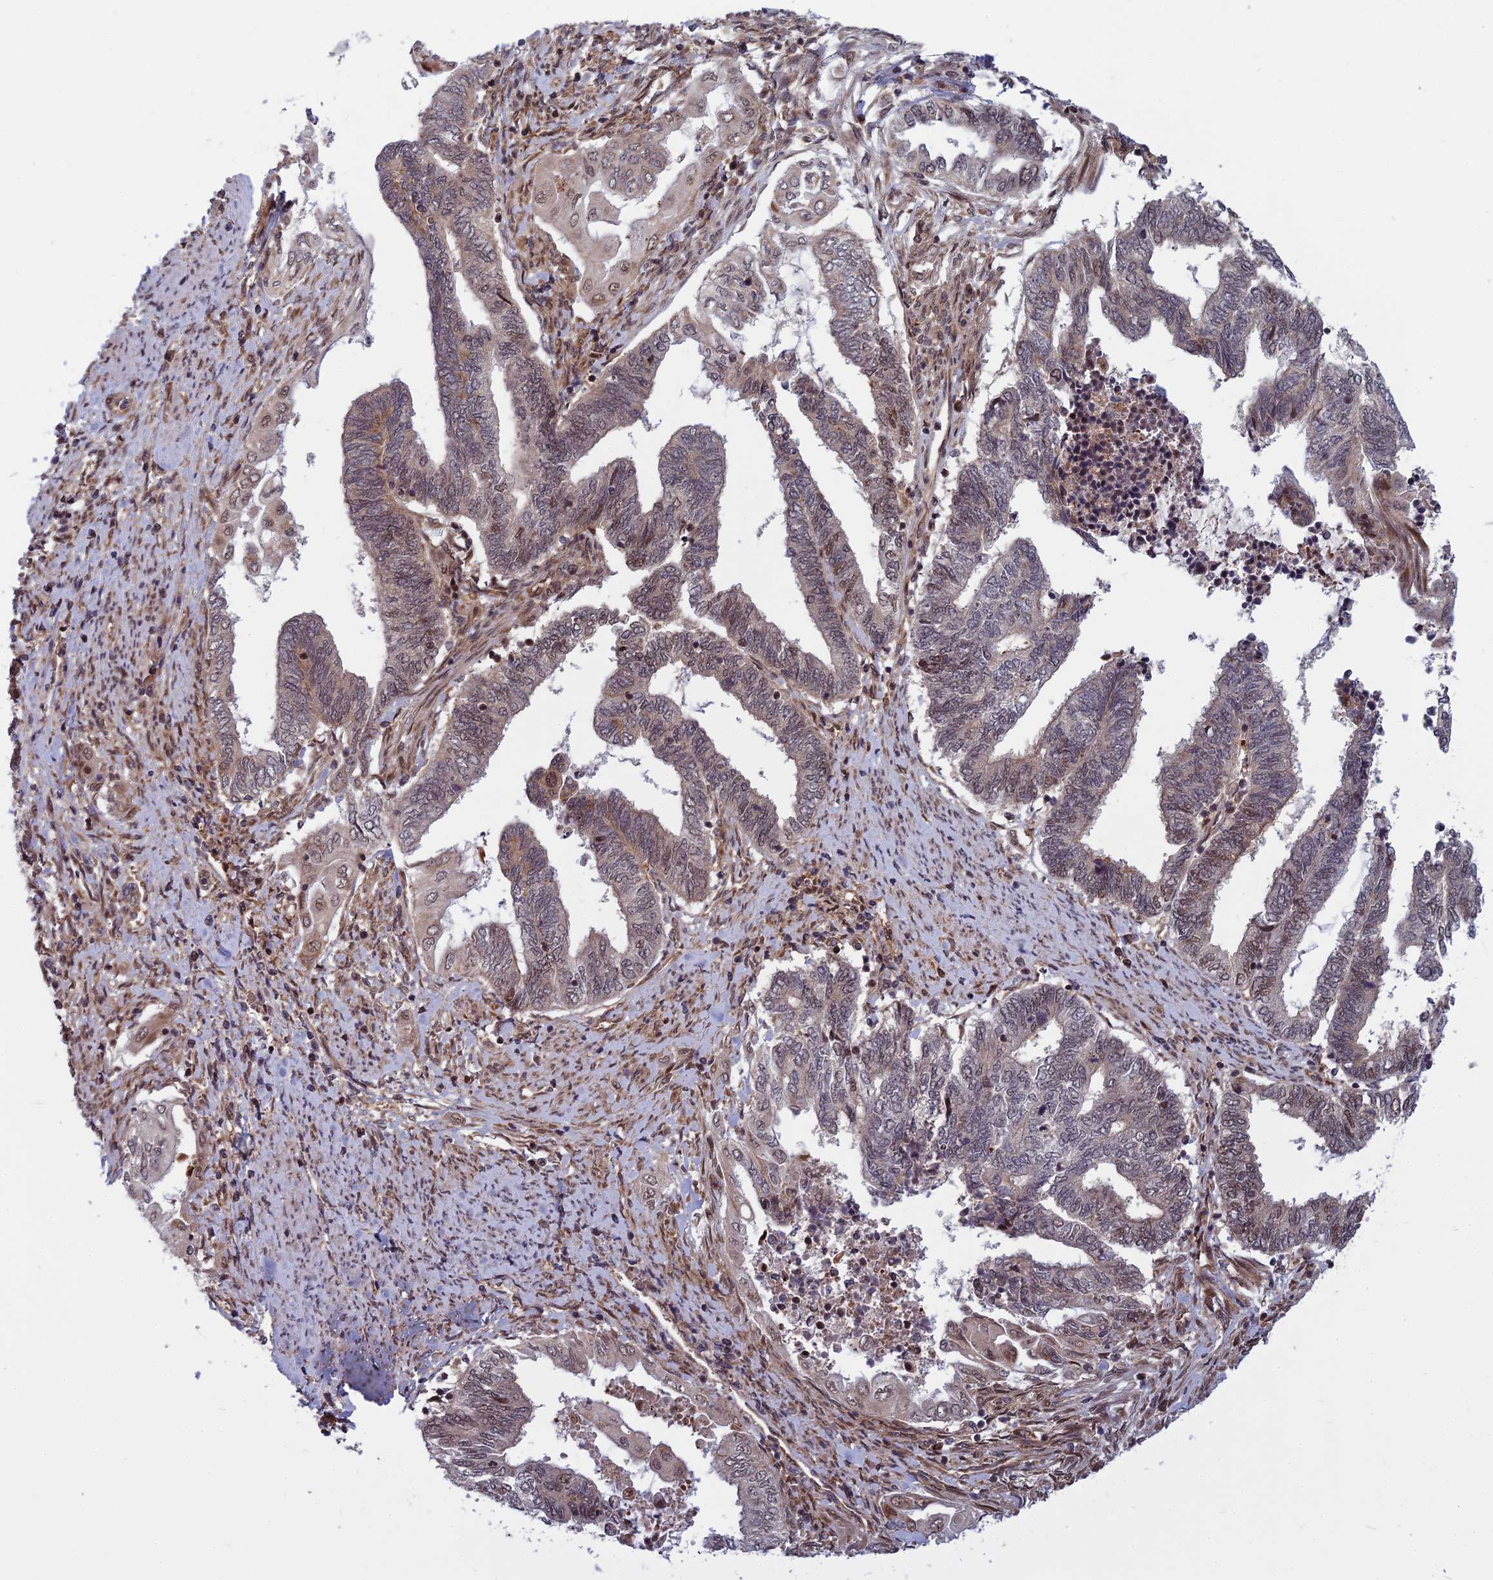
{"staining": {"intensity": "weak", "quantity": "25%-75%", "location": "nuclear"}, "tissue": "endometrial cancer", "cell_type": "Tumor cells", "image_type": "cancer", "snomed": [{"axis": "morphology", "description": "Adenocarcinoma, NOS"}, {"axis": "topography", "description": "Uterus"}, {"axis": "topography", "description": "Endometrium"}], "caption": "Immunohistochemistry (IHC) micrograph of neoplastic tissue: endometrial cancer (adenocarcinoma) stained using IHC displays low levels of weak protein expression localized specifically in the nuclear of tumor cells, appearing as a nuclear brown color.", "gene": "COMMD2", "patient": {"sex": "female", "age": 70}}